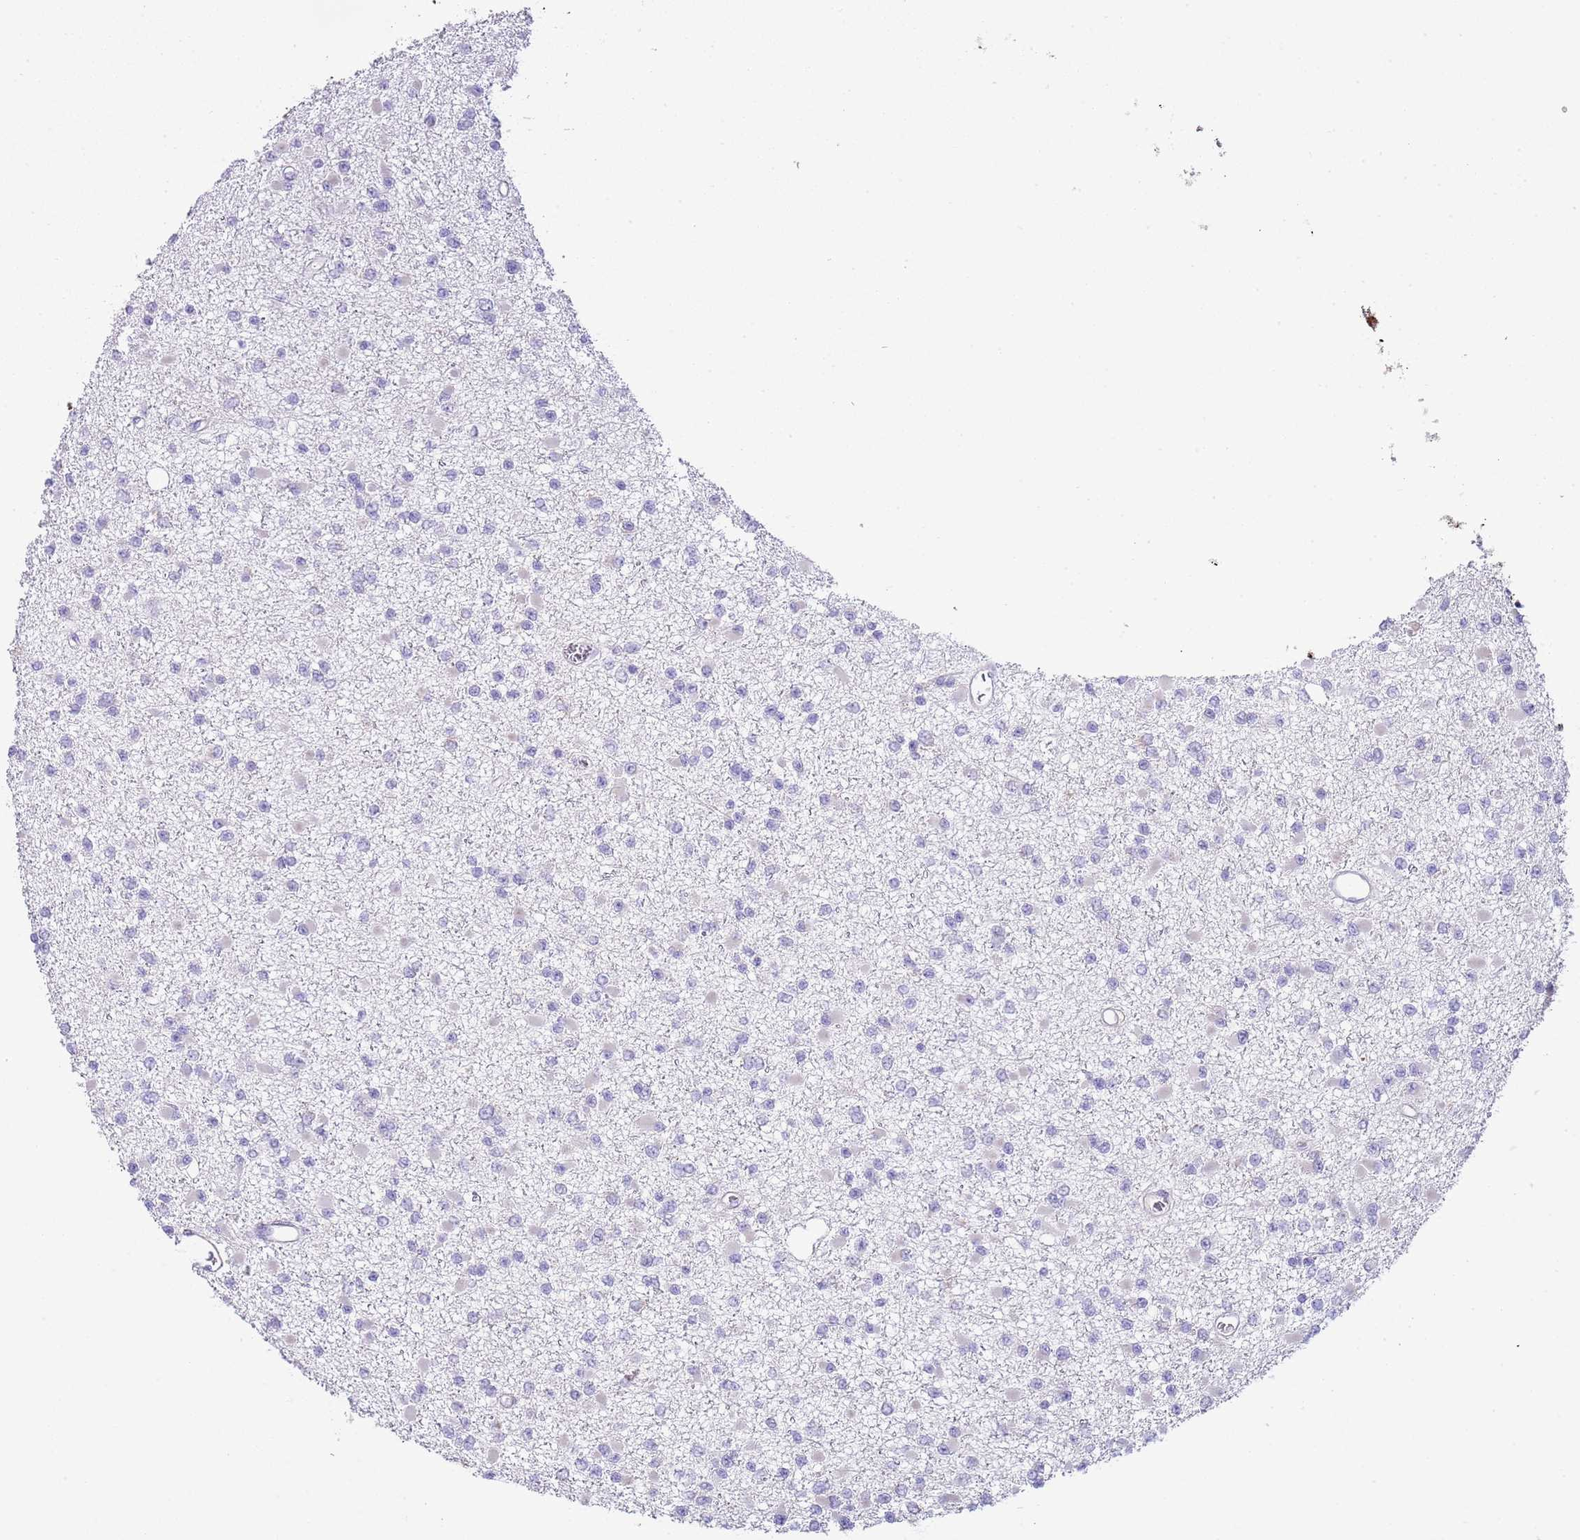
{"staining": {"intensity": "negative", "quantity": "none", "location": "none"}, "tissue": "glioma", "cell_type": "Tumor cells", "image_type": "cancer", "snomed": [{"axis": "morphology", "description": "Glioma, malignant, Low grade"}, {"axis": "topography", "description": "Brain"}], "caption": "Human glioma stained for a protein using immunohistochemistry exhibits no expression in tumor cells.", "gene": "ABHD17C", "patient": {"sex": "female", "age": 22}}